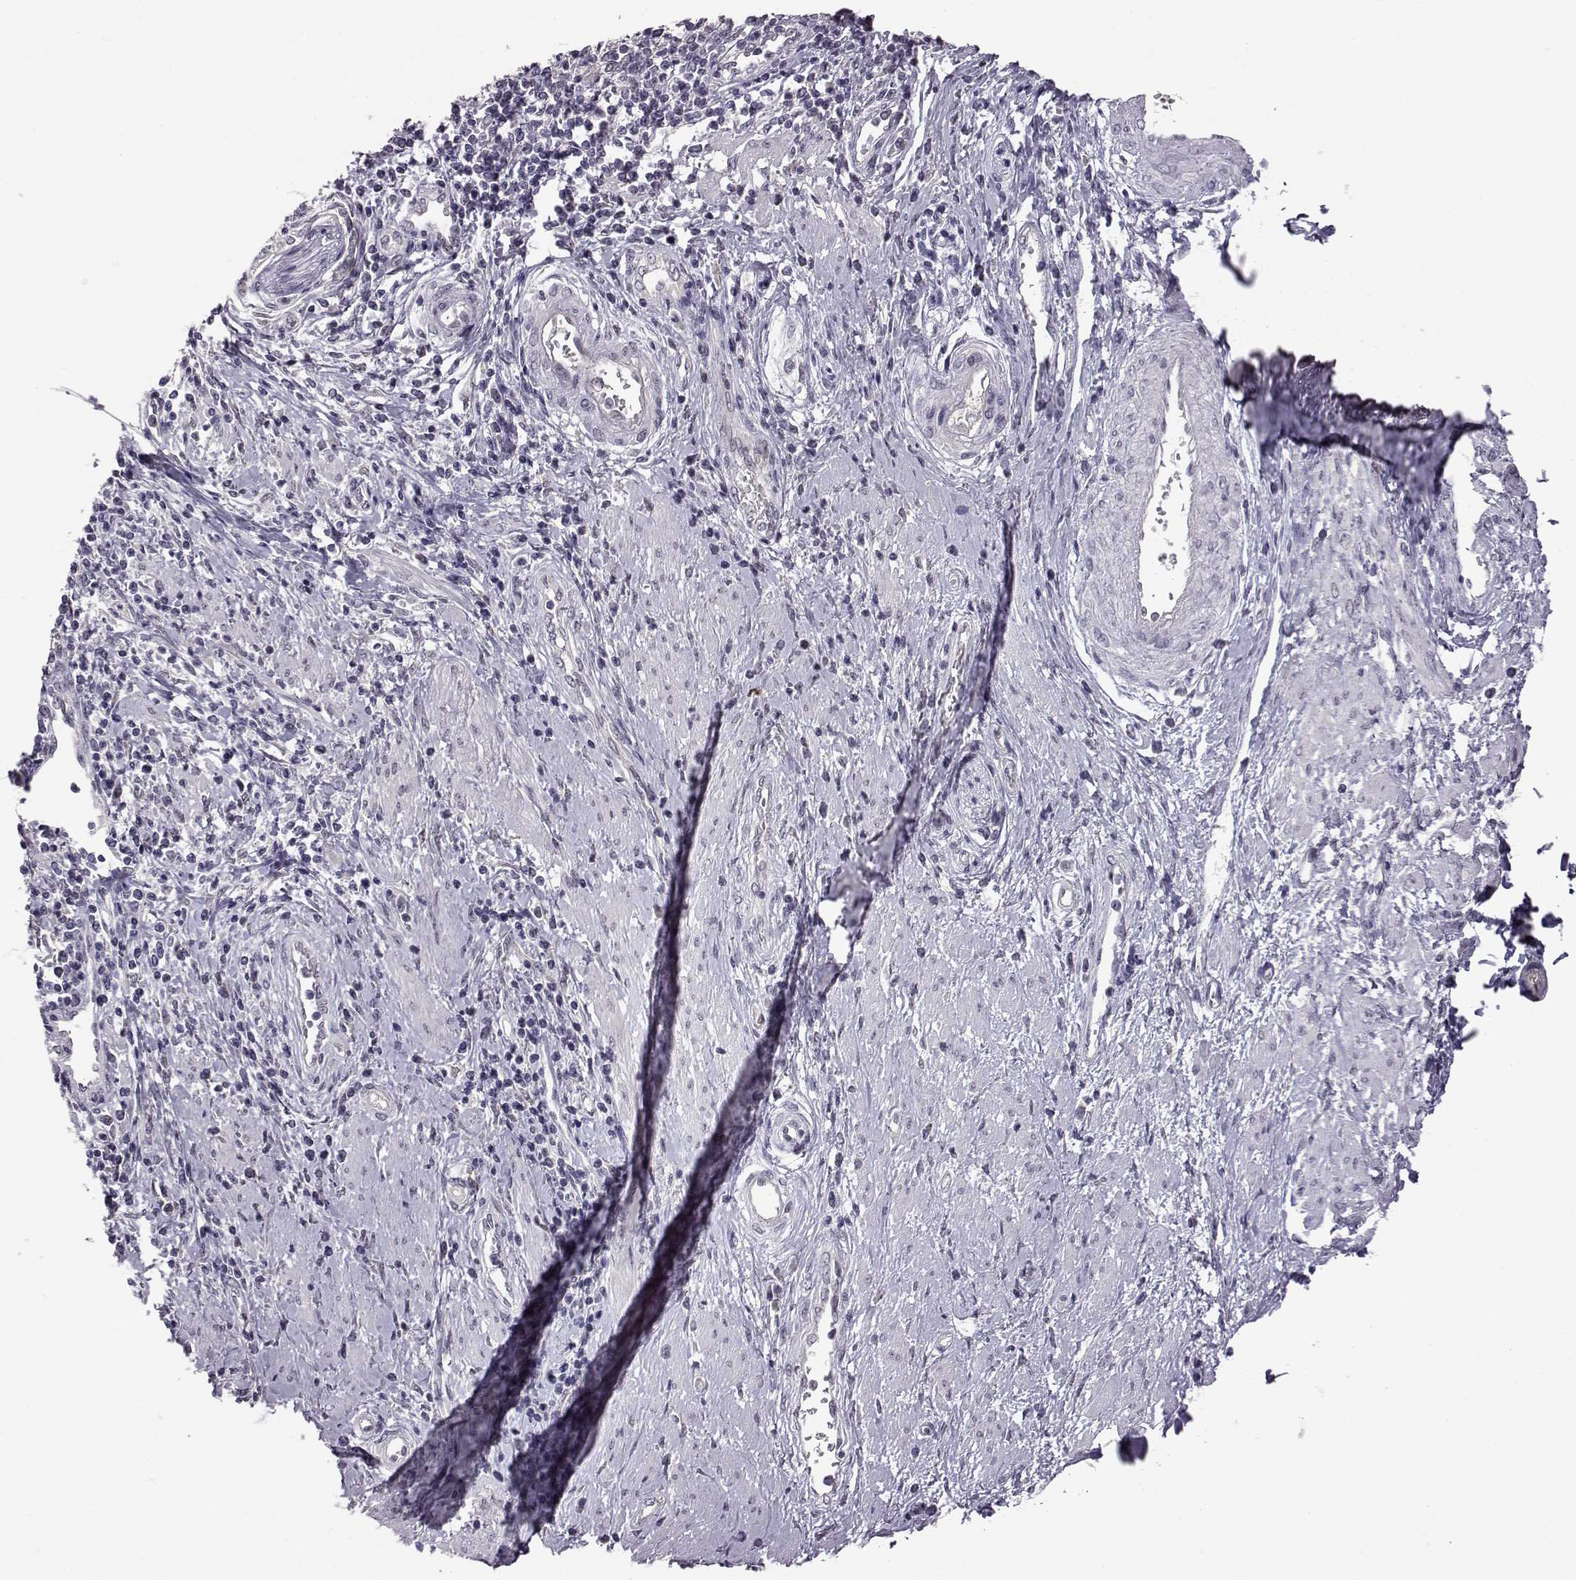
{"staining": {"intensity": "negative", "quantity": "none", "location": "none"}, "tissue": "cervical cancer", "cell_type": "Tumor cells", "image_type": "cancer", "snomed": [{"axis": "morphology", "description": "Squamous cell carcinoma, NOS"}, {"axis": "topography", "description": "Cervix"}], "caption": "Tumor cells show no significant protein staining in squamous cell carcinoma (cervical). Brightfield microscopy of immunohistochemistry (IHC) stained with DAB (brown) and hematoxylin (blue), captured at high magnification.", "gene": "C10orf62", "patient": {"sex": "female", "age": 26}}